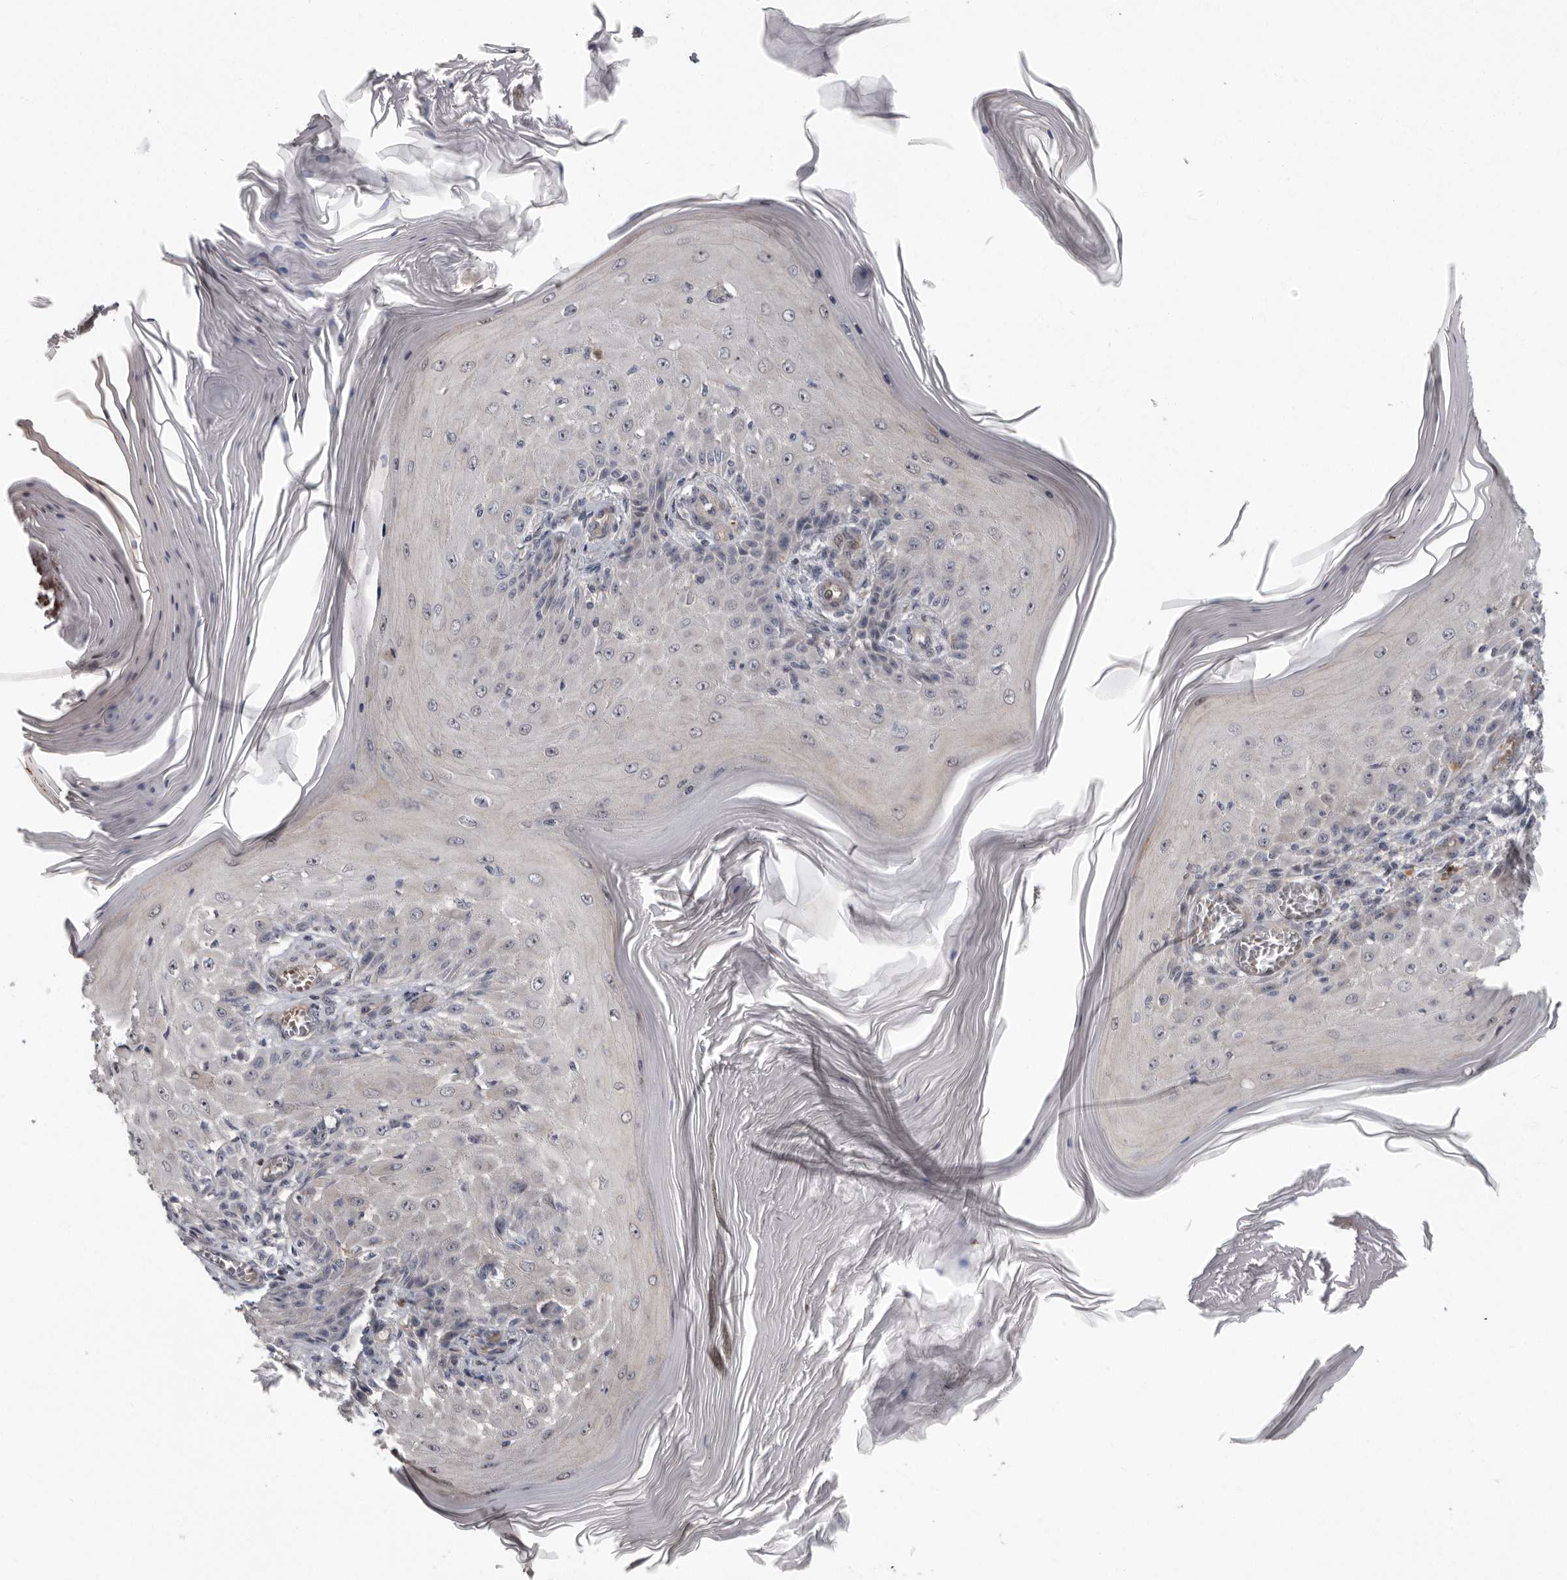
{"staining": {"intensity": "negative", "quantity": "none", "location": "none"}, "tissue": "skin cancer", "cell_type": "Tumor cells", "image_type": "cancer", "snomed": [{"axis": "morphology", "description": "Squamous cell carcinoma, NOS"}, {"axis": "topography", "description": "Skin"}], "caption": "Tumor cells show no significant staining in skin cancer. The staining was performed using DAB to visualize the protein expression in brown, while the nuclei were stained in blue with hematoxylin (Magnification: 20x).", "gene": "PDCD11", "patient": {"sex": "female", "age": 73}}